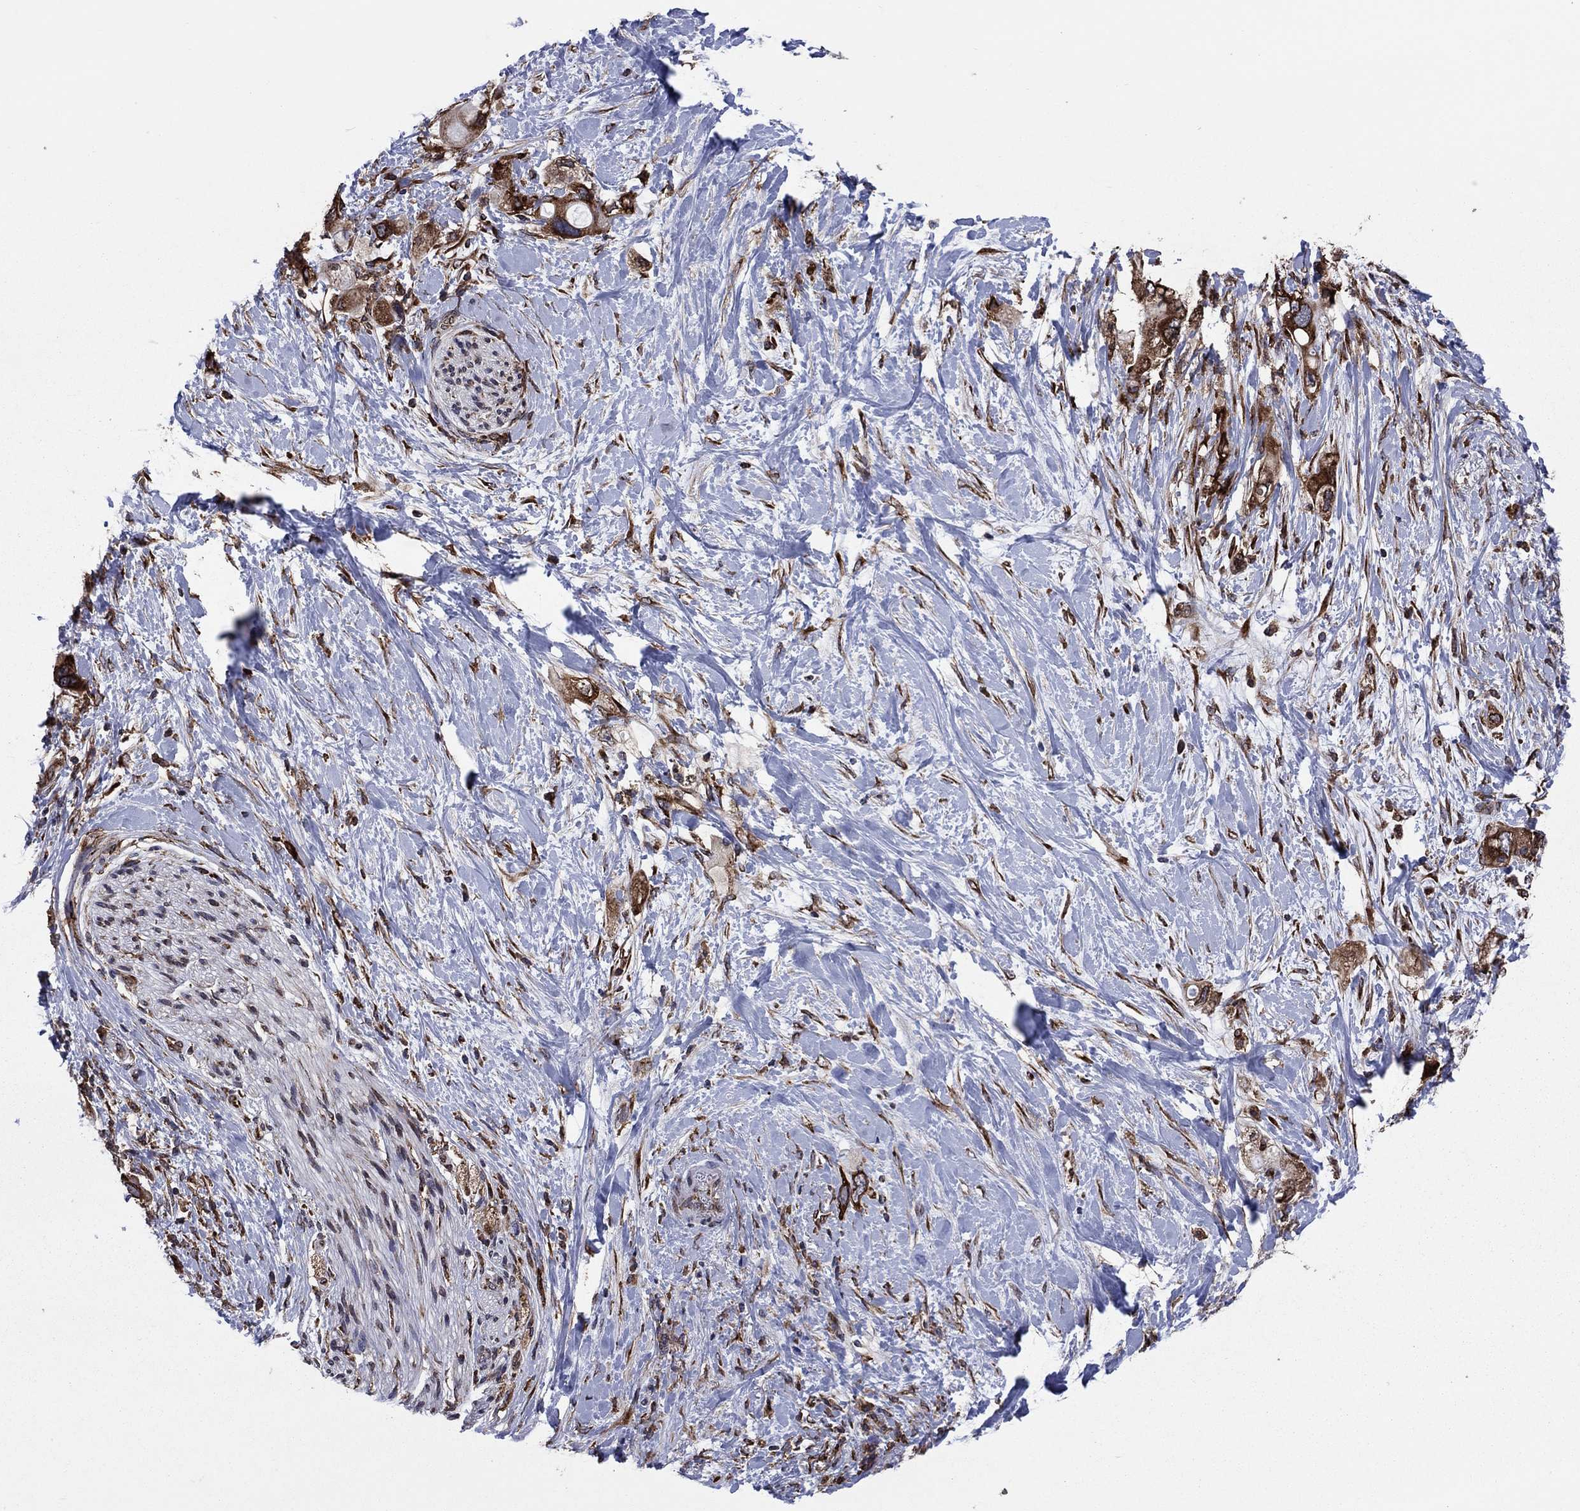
{"staining": {"intensity": "strong", "quantity": ">75%", "location": "cytoplasmic/membranous"}, "tissue": "pancreatic cancer", "cell_type": "Tumor cells", "image_type": "cancer", "snomed": [{"axis": "morphology", "description": "Adenocarcinoma, NOS"}, {"axis": "topography", "description": "Pancreas"}], "caption": "An image of human pancreatic adenocarcinoma stained for a protein demonstrates strong cytoplasmic/membranous brown staining in tumor cells.", "gene": "YBX1", "patient": {"sex": "female", "age": 56}}